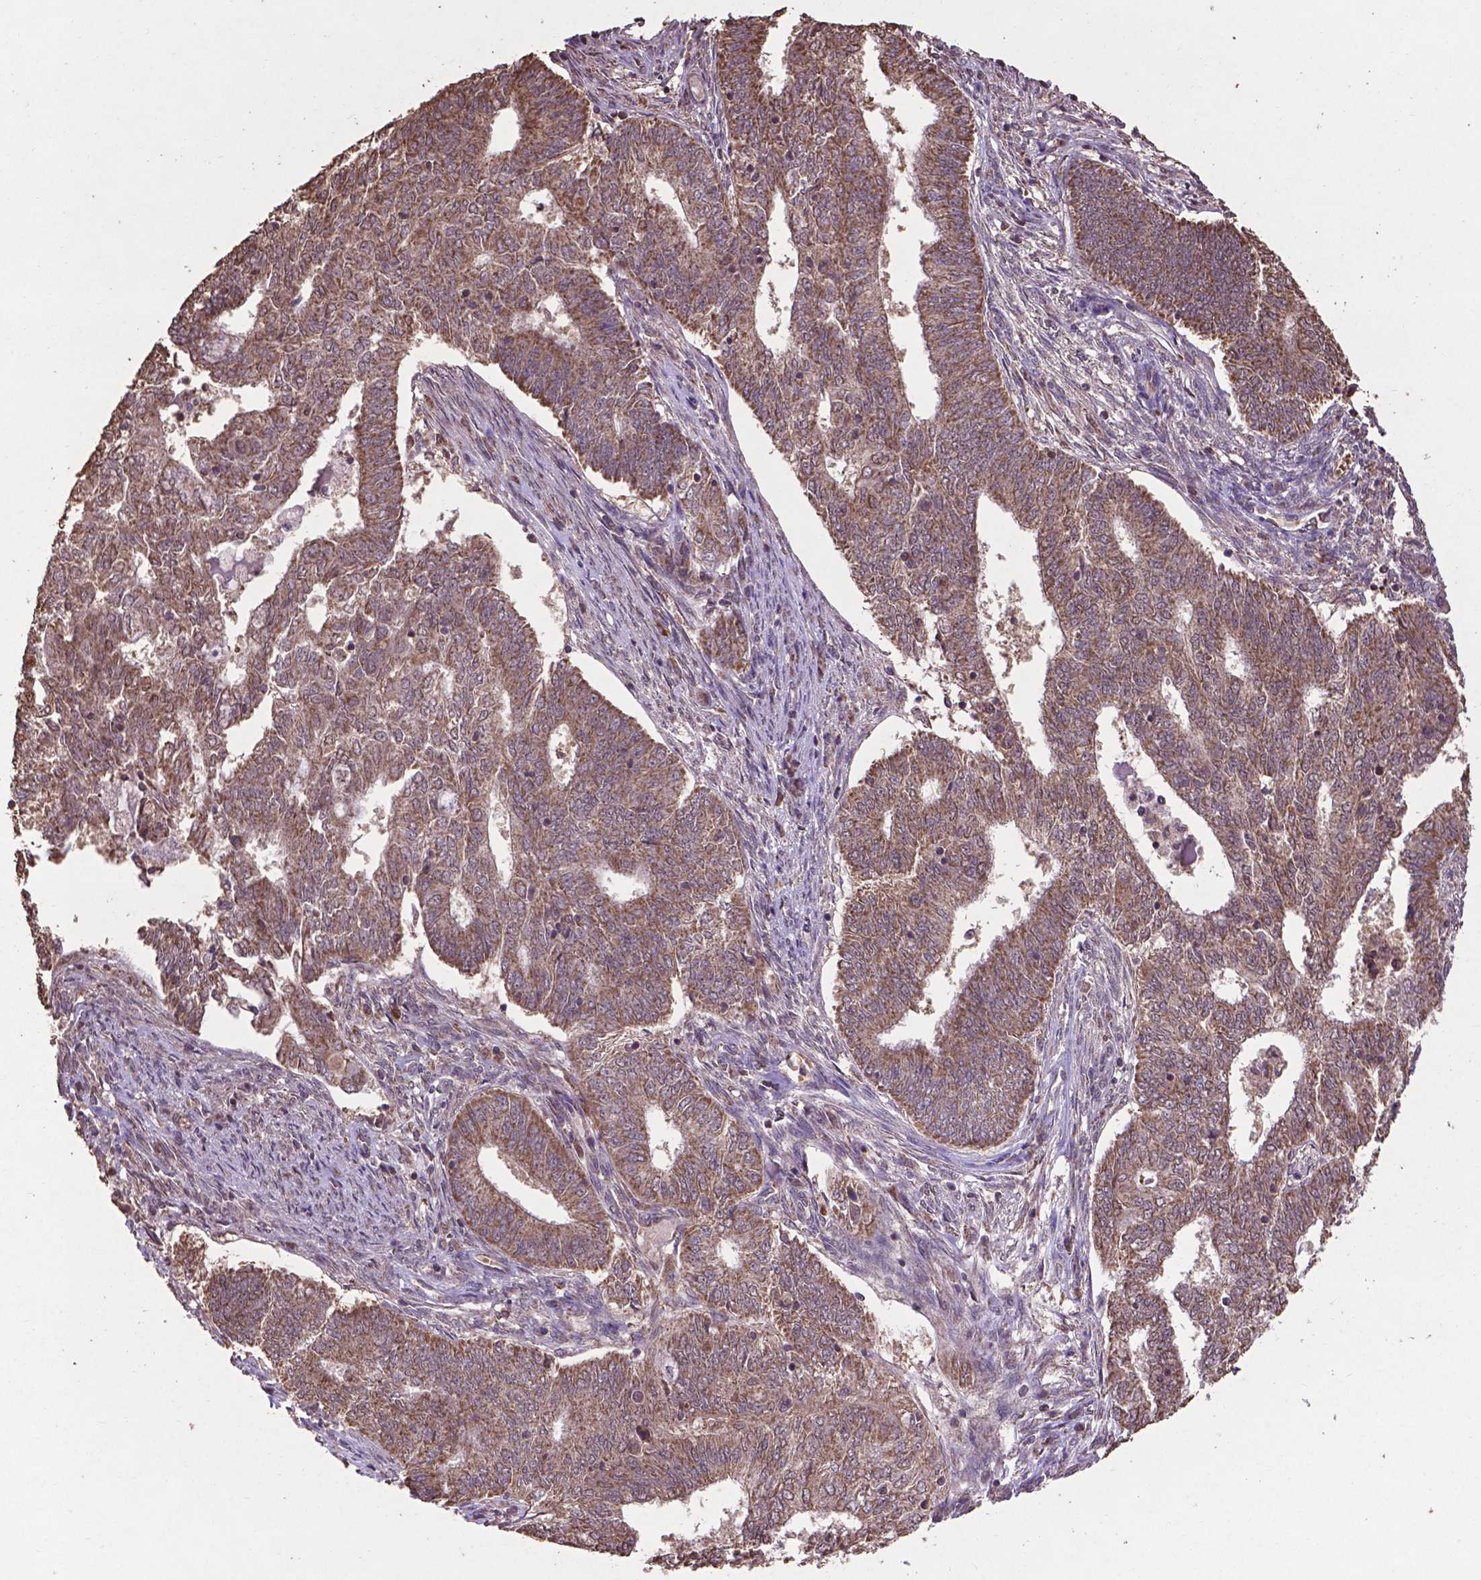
{"staining": {"intensity": "moderate", "quantity": ">75%", "location": "cytoplasmic/membranous"}, "tissue": "endometrial cancer", "cell_type": "Tumor cells", "image_type": "cancer", "snomed": [{"axis": "morphology", "description": "Adenocarcinoma, NOS"}, {"axis": "topography", "description": "Endometrium"}], "caption": "This is a photomicrograph of immunohistochemistry (IHC) staining of endometrial cancer (adenocarcinoma), which shows moderate expression in the cytoplasmic/membranous of tumor cells.", "gene": "DCAF1", "patient": {"sex": "female", "age": 62}}